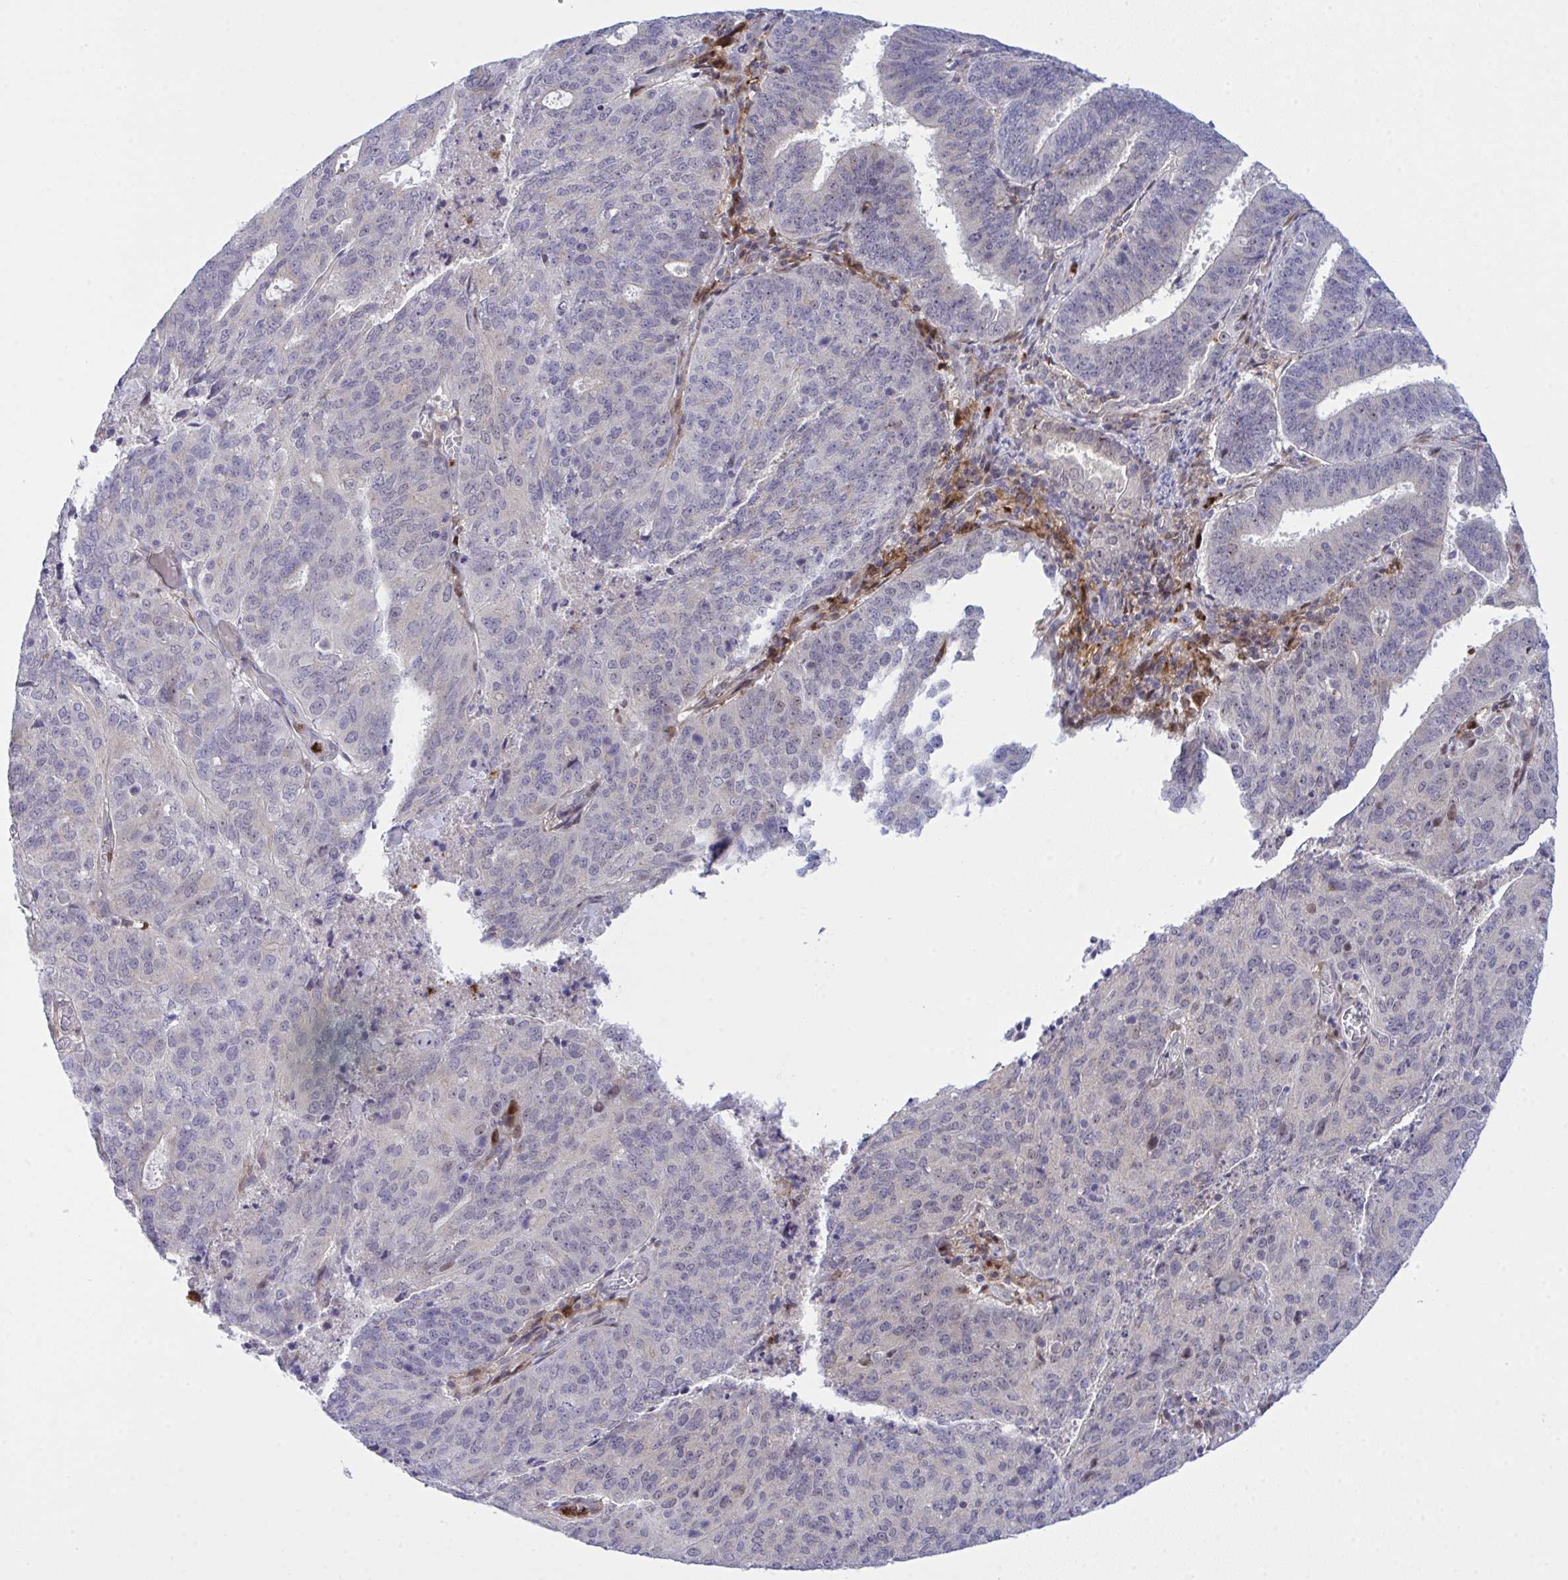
{"staining": {"intensity": "negative", "quantity": "none", "location": "none"}, "tissue": "endometrial cancer", "cell_type": "Tumor cells", "image_type": "cancer", "snomed": [{"axis": "morphology", "description": "Adenocarcinoma, NOS"}, {"axis": "topography", "description": "Endometrium"}], "caption": "Immunohistochemistry micrograph of neoplastic tissue: human endometrial cancer stained with DAB shows no significant protein expression in tumor cells.", "gene": "ZNF554", "patient": {"sex": "female", "age": 82}}